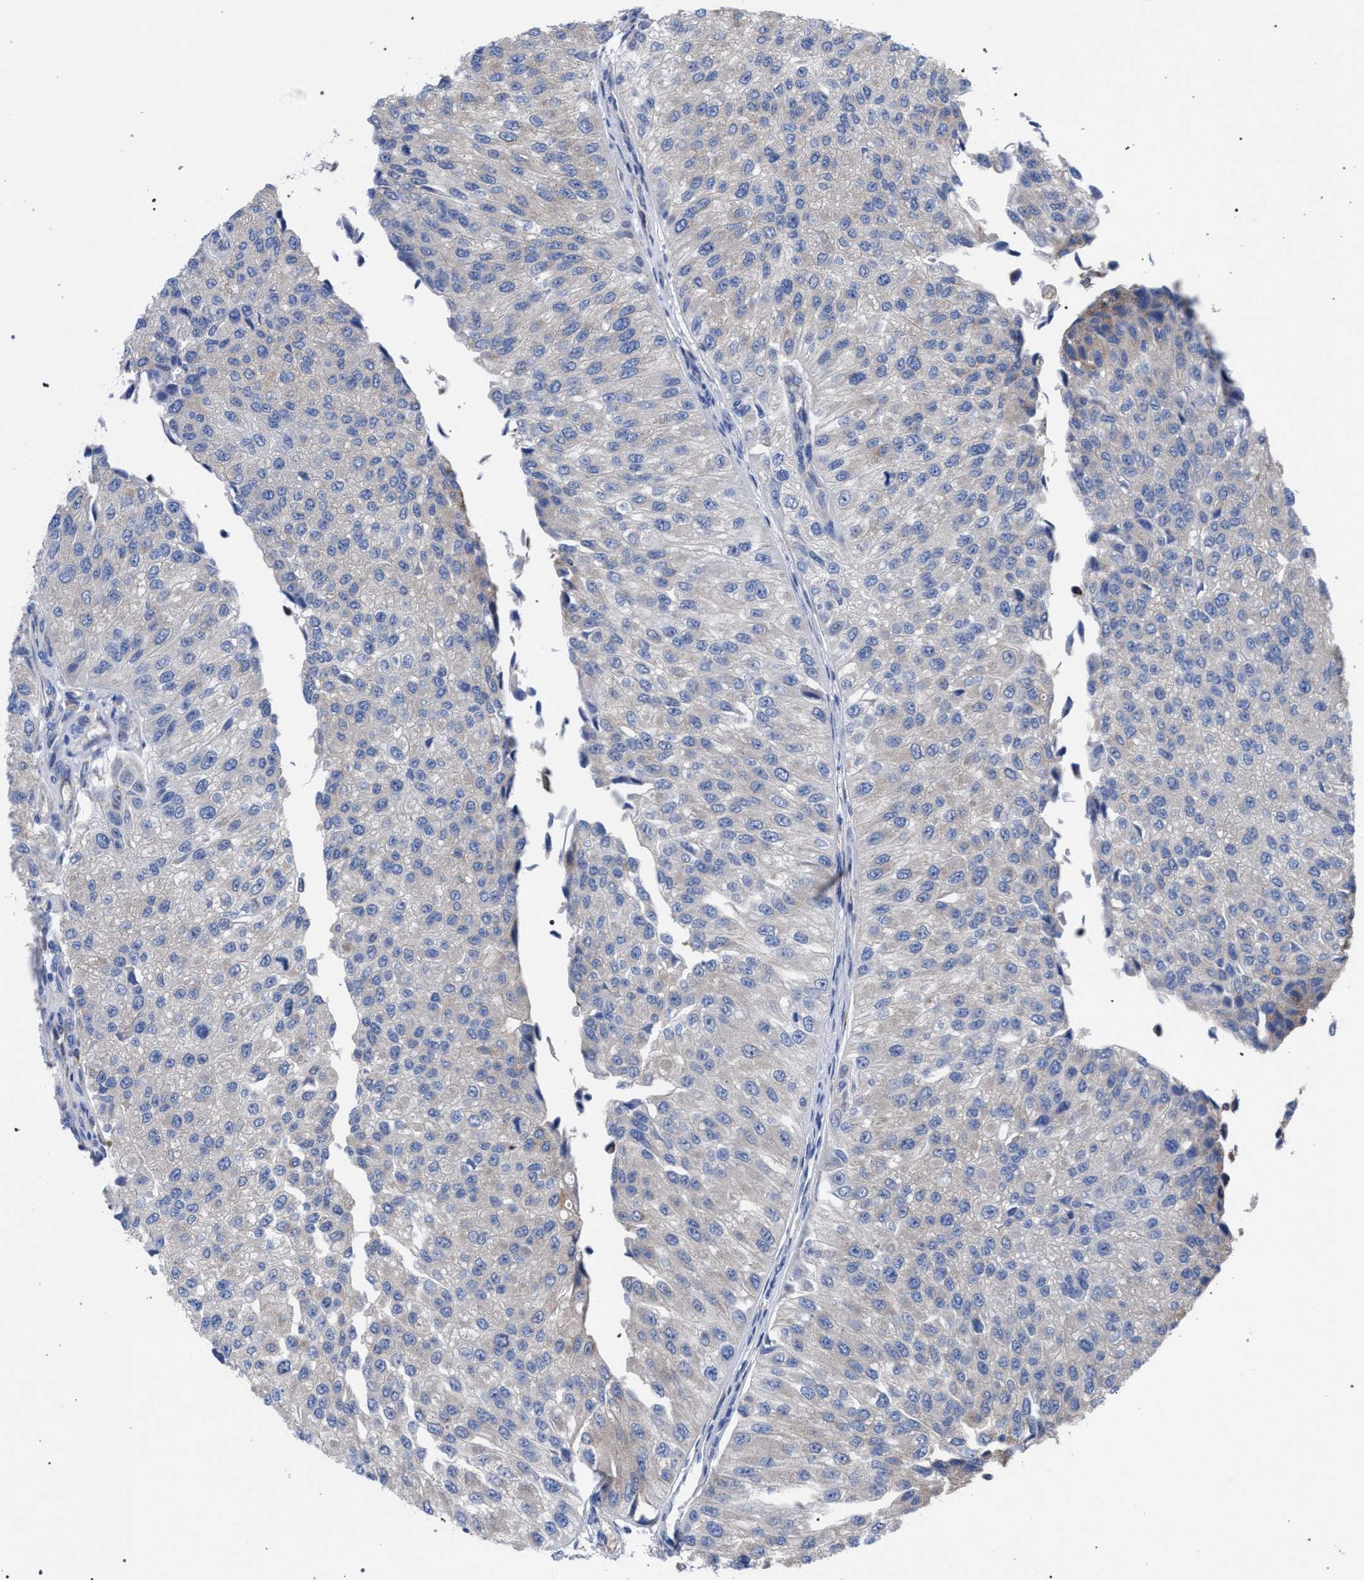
{"staining": {"intensity": "negative", "quantity": "none", "location": "none"}, "tissue": "urothelial cancer", "cell_type": "Tumor cells", "image_type": "cancer", "snomed": [{"axis": "morphology", "description": "Urothelial carcinoma, High grade"}, {"axis": "topography", "description": "Kidney"}, {"axis": "topography", "description": "Urinary bladder"}], "caption": "IHC image of neoplastic tissue: urothelial cancer stained with DAB (3,3'-diaminobenzidine) reveals no significant protein staining in tumor cells.", "gene": "GMPR", "patient": {"sex": "male", "age": 77}}